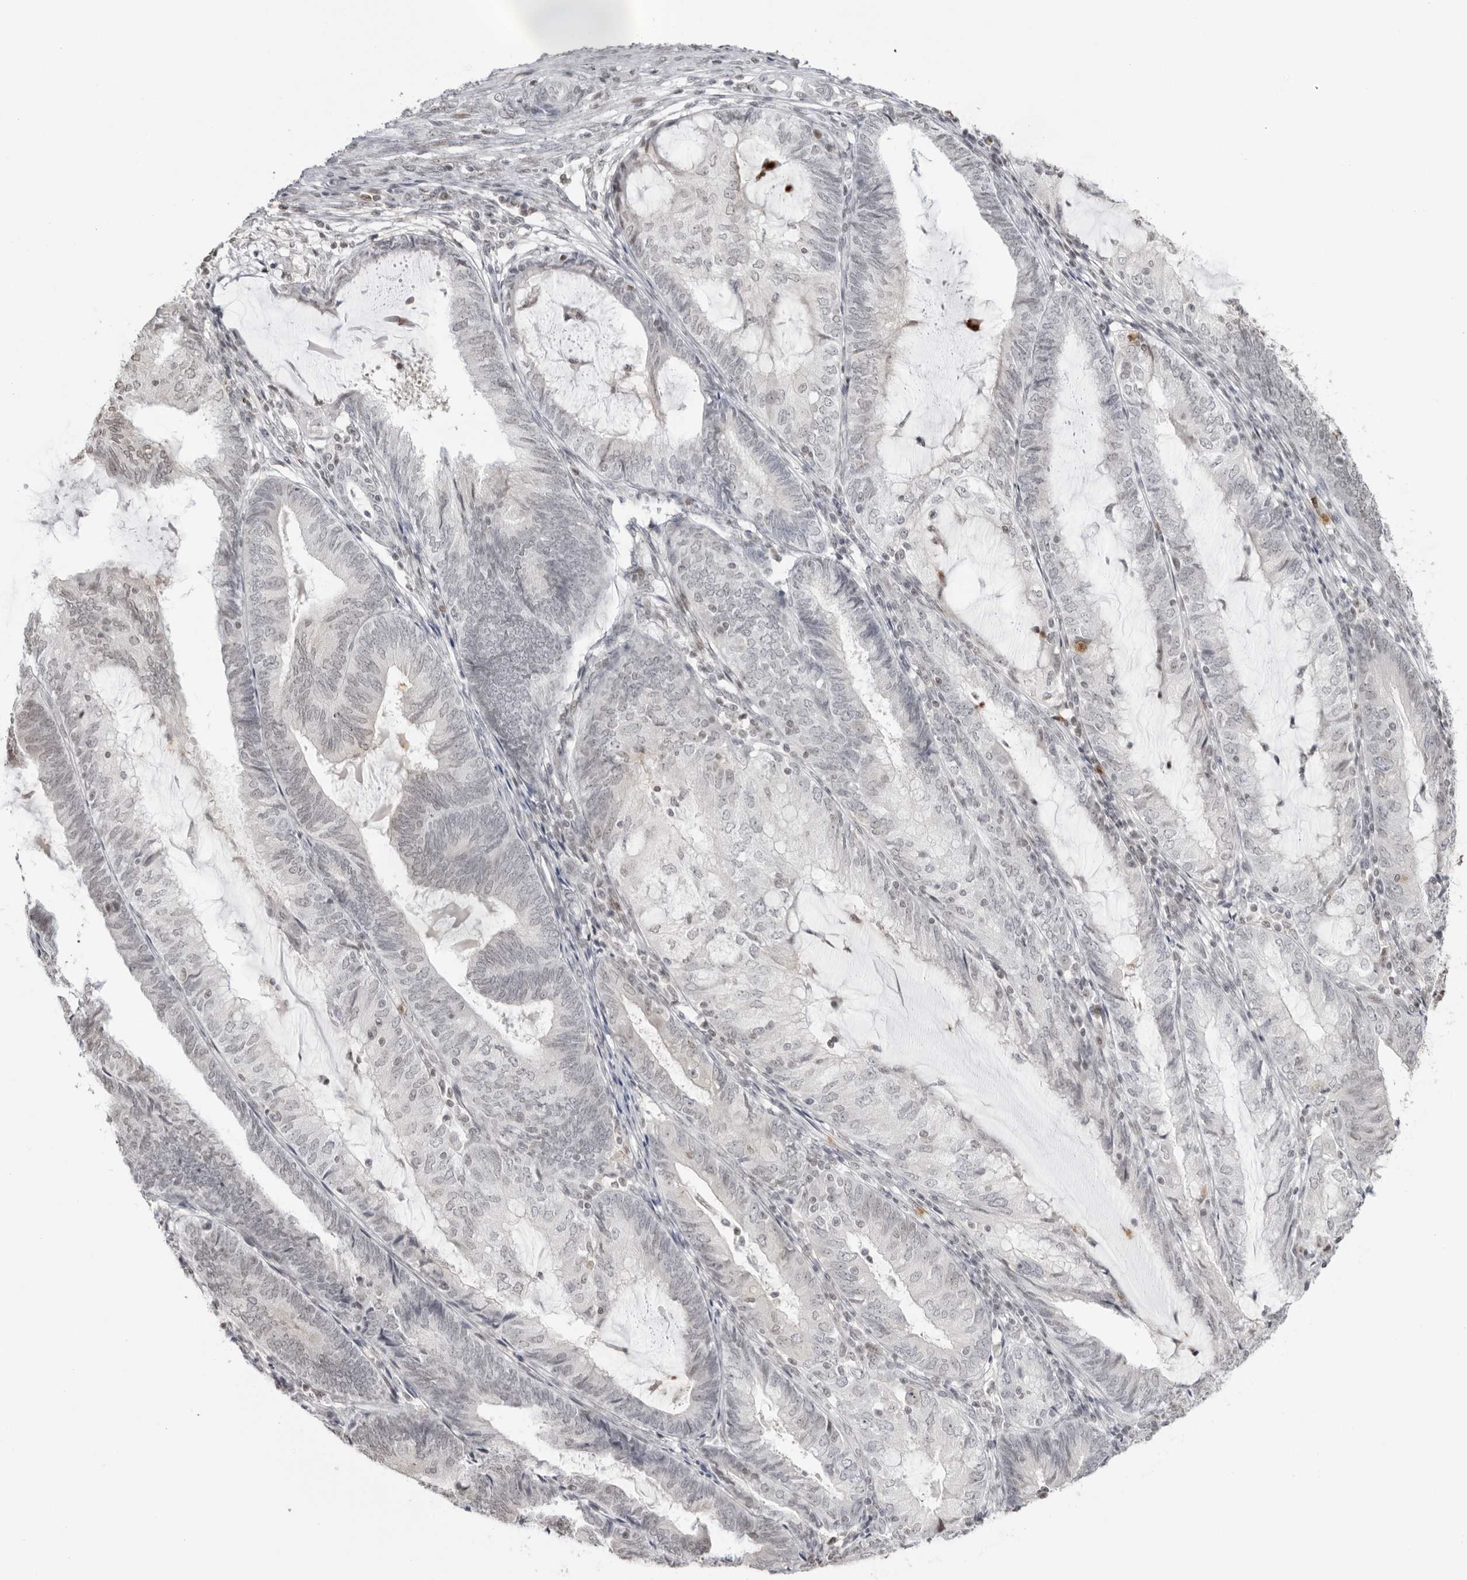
{"staining": {"intensity": "negative", "quantity": "none", "location": "none"}, "tissue": "endometrial cancer", "cell_type": "Tumor cells", "image_type": "cancer", "snomed": [{"axis": "morphology", "description": "Adenocarcinoma, NOS"}, {"axis": "topography", "description": "Endometrium"}], "caption": "High magnification brightfield microscopy of endometrial cancer stained with DAB (3,3'-diaminobenzidine) (brown) and counterstained with hematoxylin (blue): tumor cells show no significant expression.", "gene": "RNF146", "patient": {"sex": "female", "age": 81}}